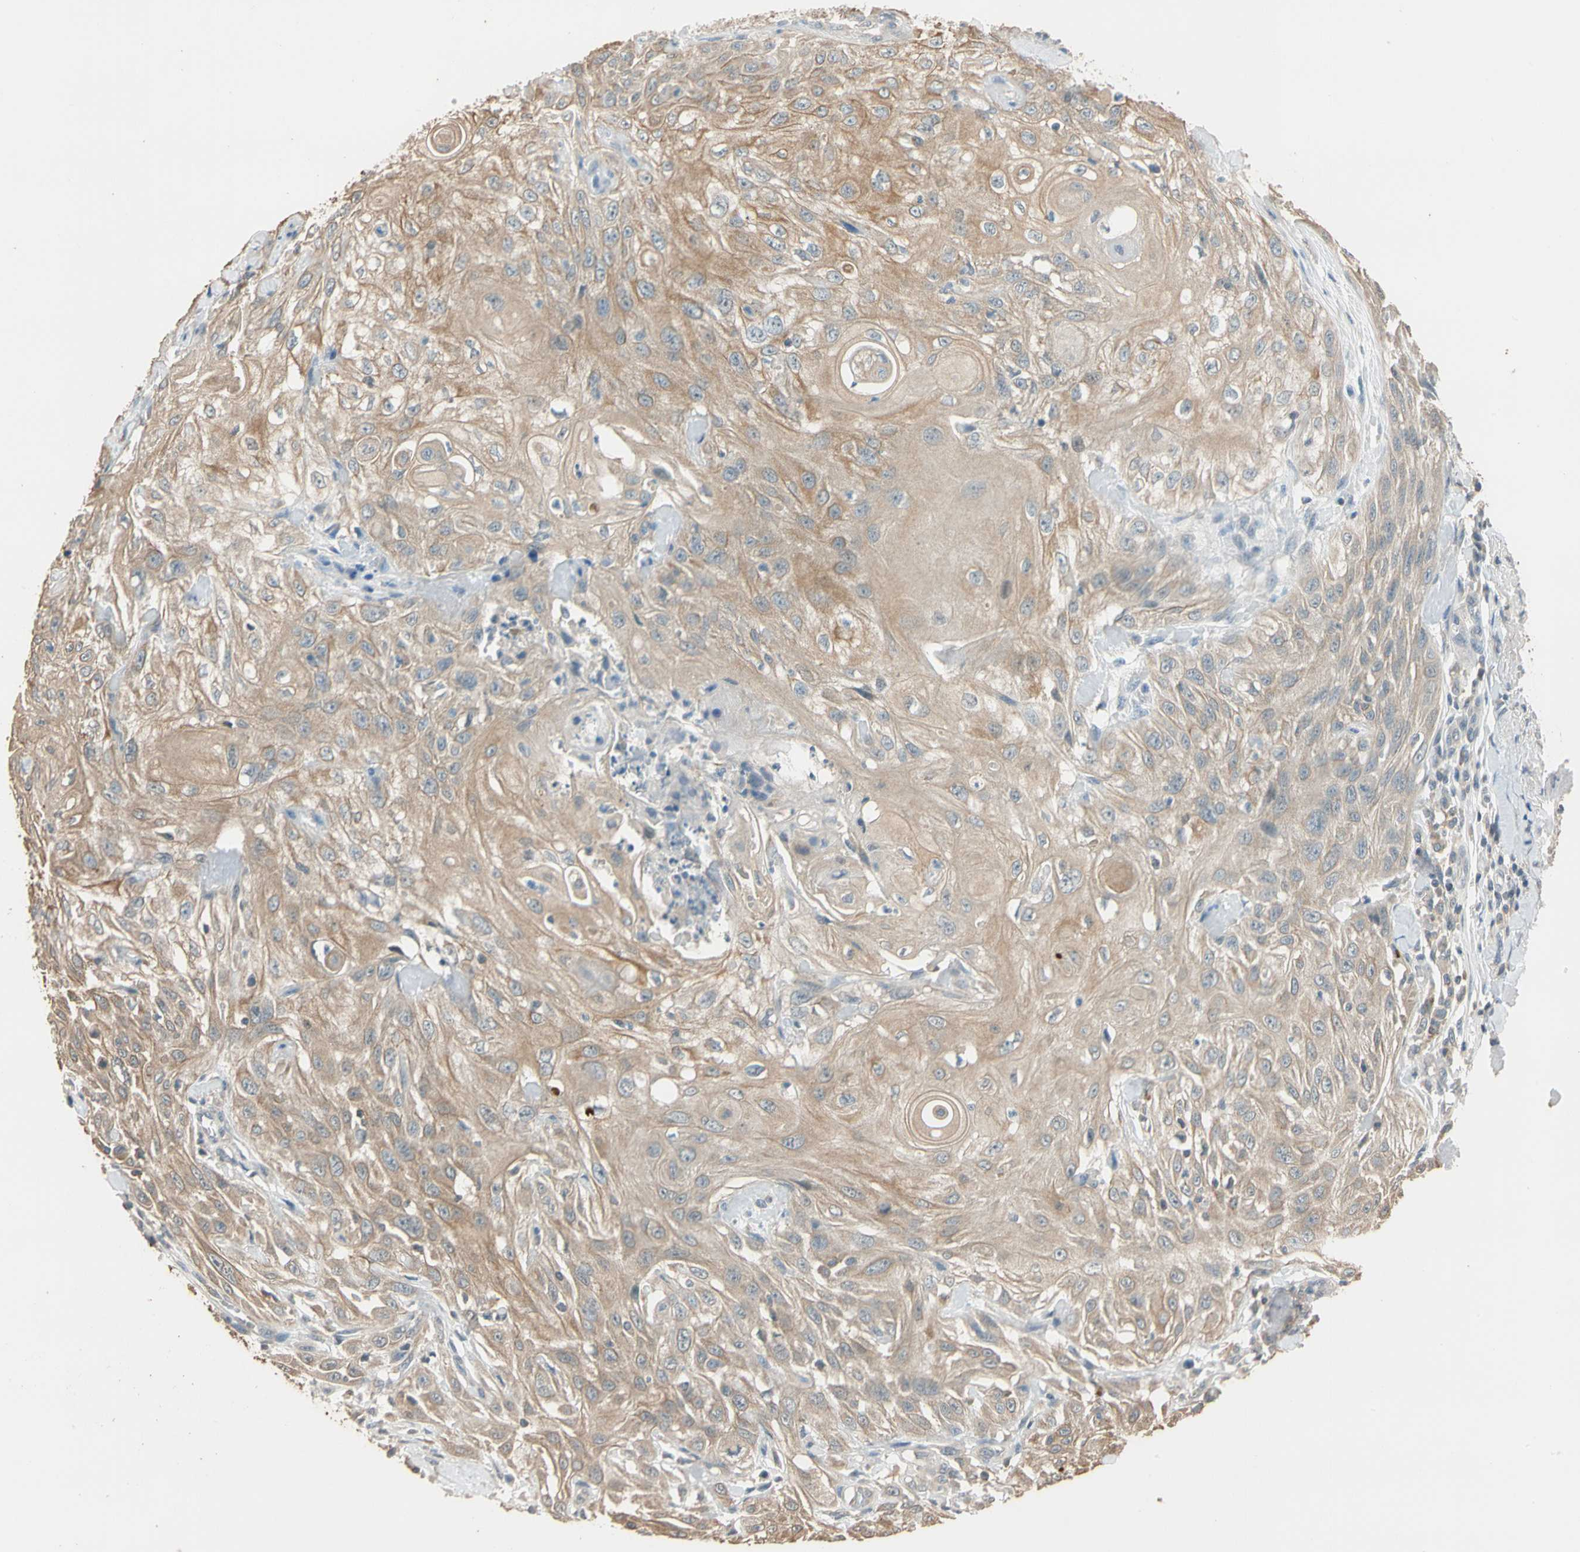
{"staining": {"intensity": "moderate", "quantity": ">75%", "location": "cytoplasmic/membranous"}, "tissue": "skin cancer", "cell_type": "Tumor cells", "image_type": "cancer", "snomed": [{"axis": "morphology", "description": "Squamous cell carcinoma, NOS"}, {"axis": "morphology", "description": "Squamous cell carcinoma, metastatic, NOS"}, {"axis": "topography", "description": "Skin"}, {"axis": "topography", "description": "Lymph node"}], "caption": "Immunohistochemical staining of skin cancer (squamous cell carcinoma) shows medium levels of moderate cytoplasmic/membranous protein expression in approximately >75% of tumor cells. (brown staining indicates protein expression, while blue staining denotes nuclei).", "gene": "MAP3K7", "patient": {"sex": "male", "age": 75}}